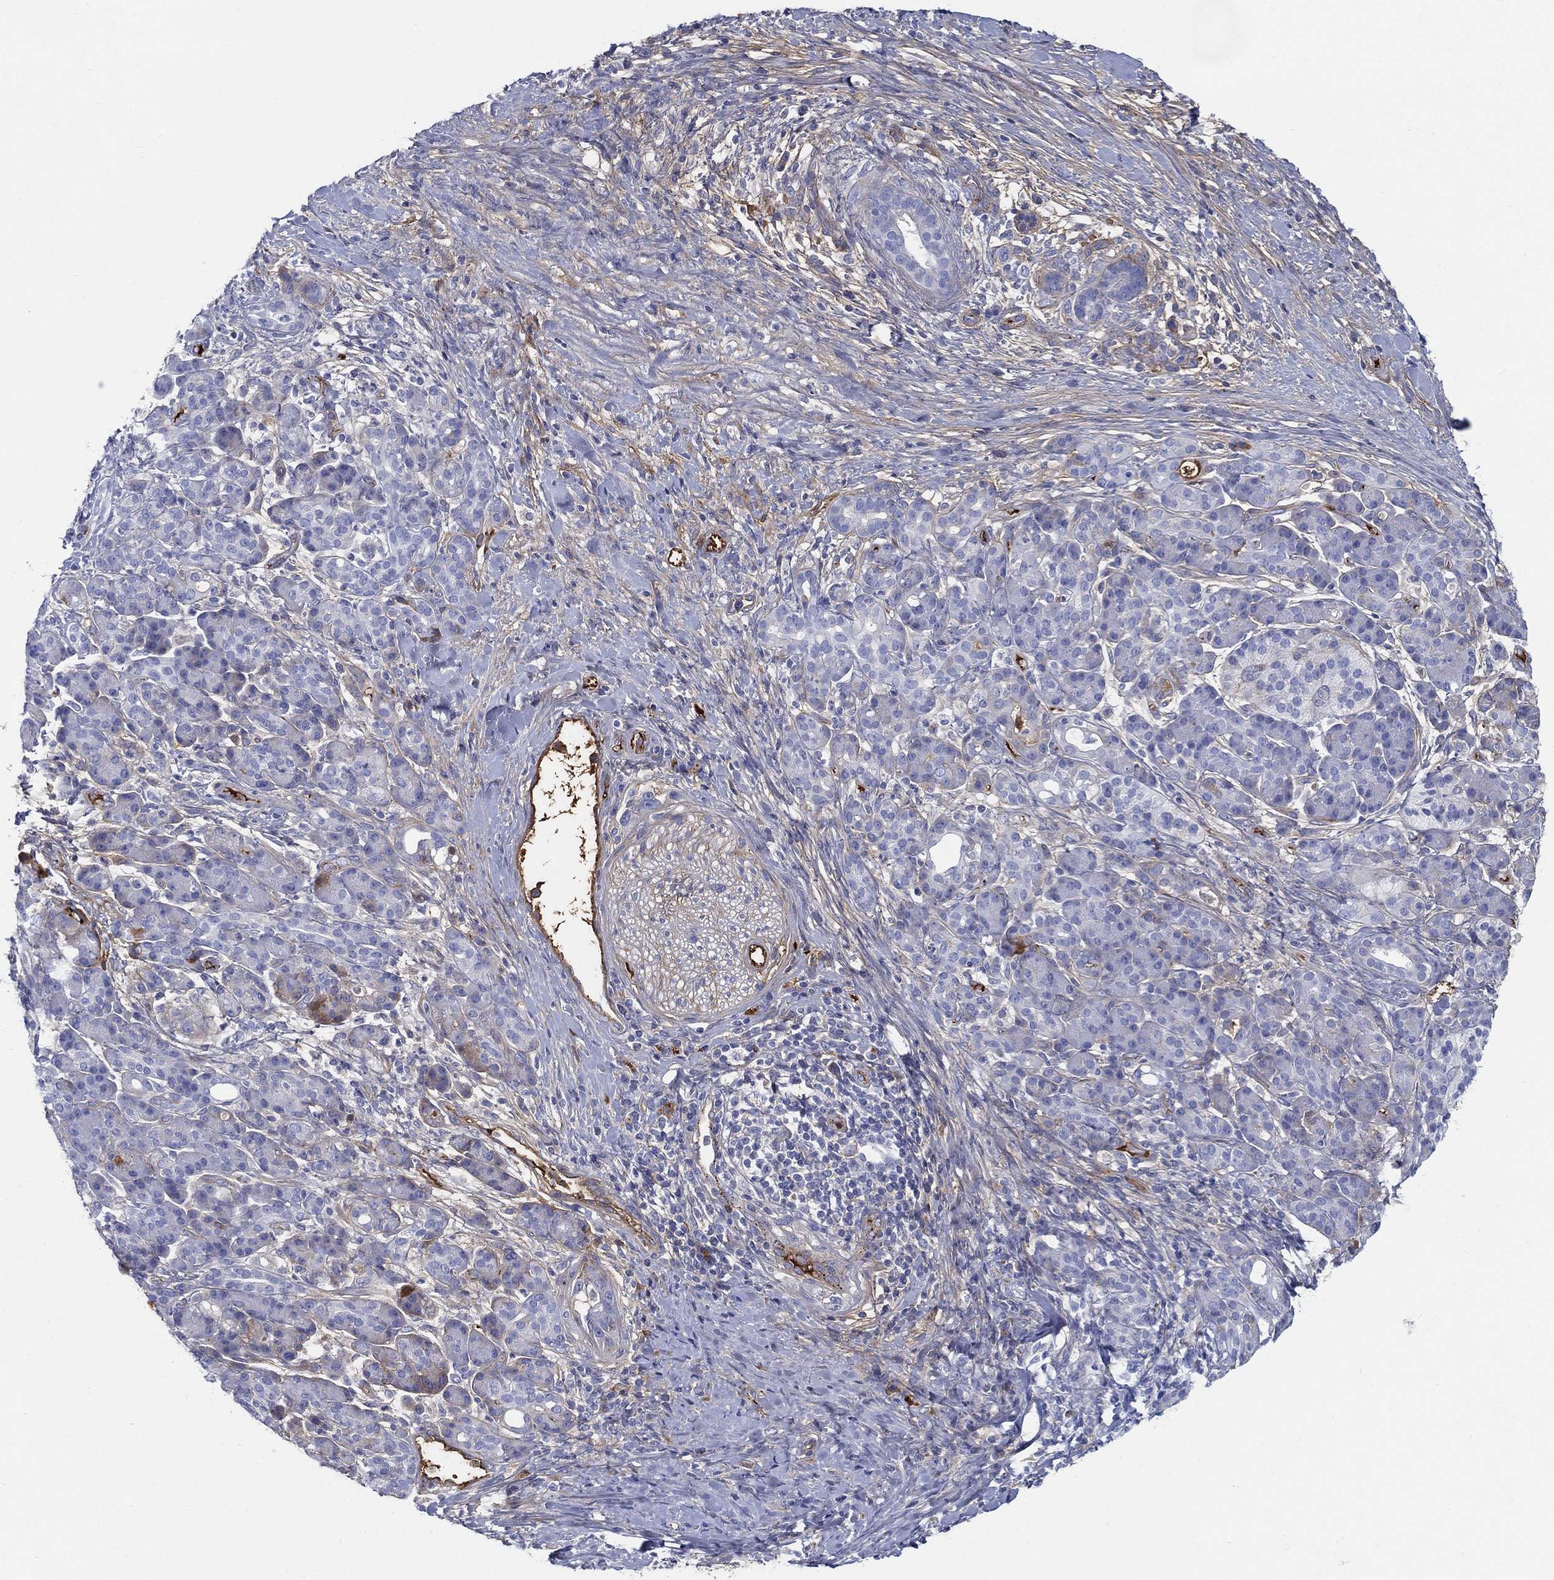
{"staining": {"intensity": "negative", "quantity": "none", "location": "none"}, "tissue": "pancreatic cancer", "cell_type": "Tumor cells", "image_type": "cancer", "snomed": [{"axis": "morphology", "description": "Adenocarcinoma, NOS"}, {"axis": "topography", "description": "Pancreas"}], "caption": "Immunohistochemical staining of human pancreatic cancer (adenocarcinoma) demonstrates no significant expression in tumor cells.", "gene": "IFNB1", "patient": {"sex": "male", "age": 44}}